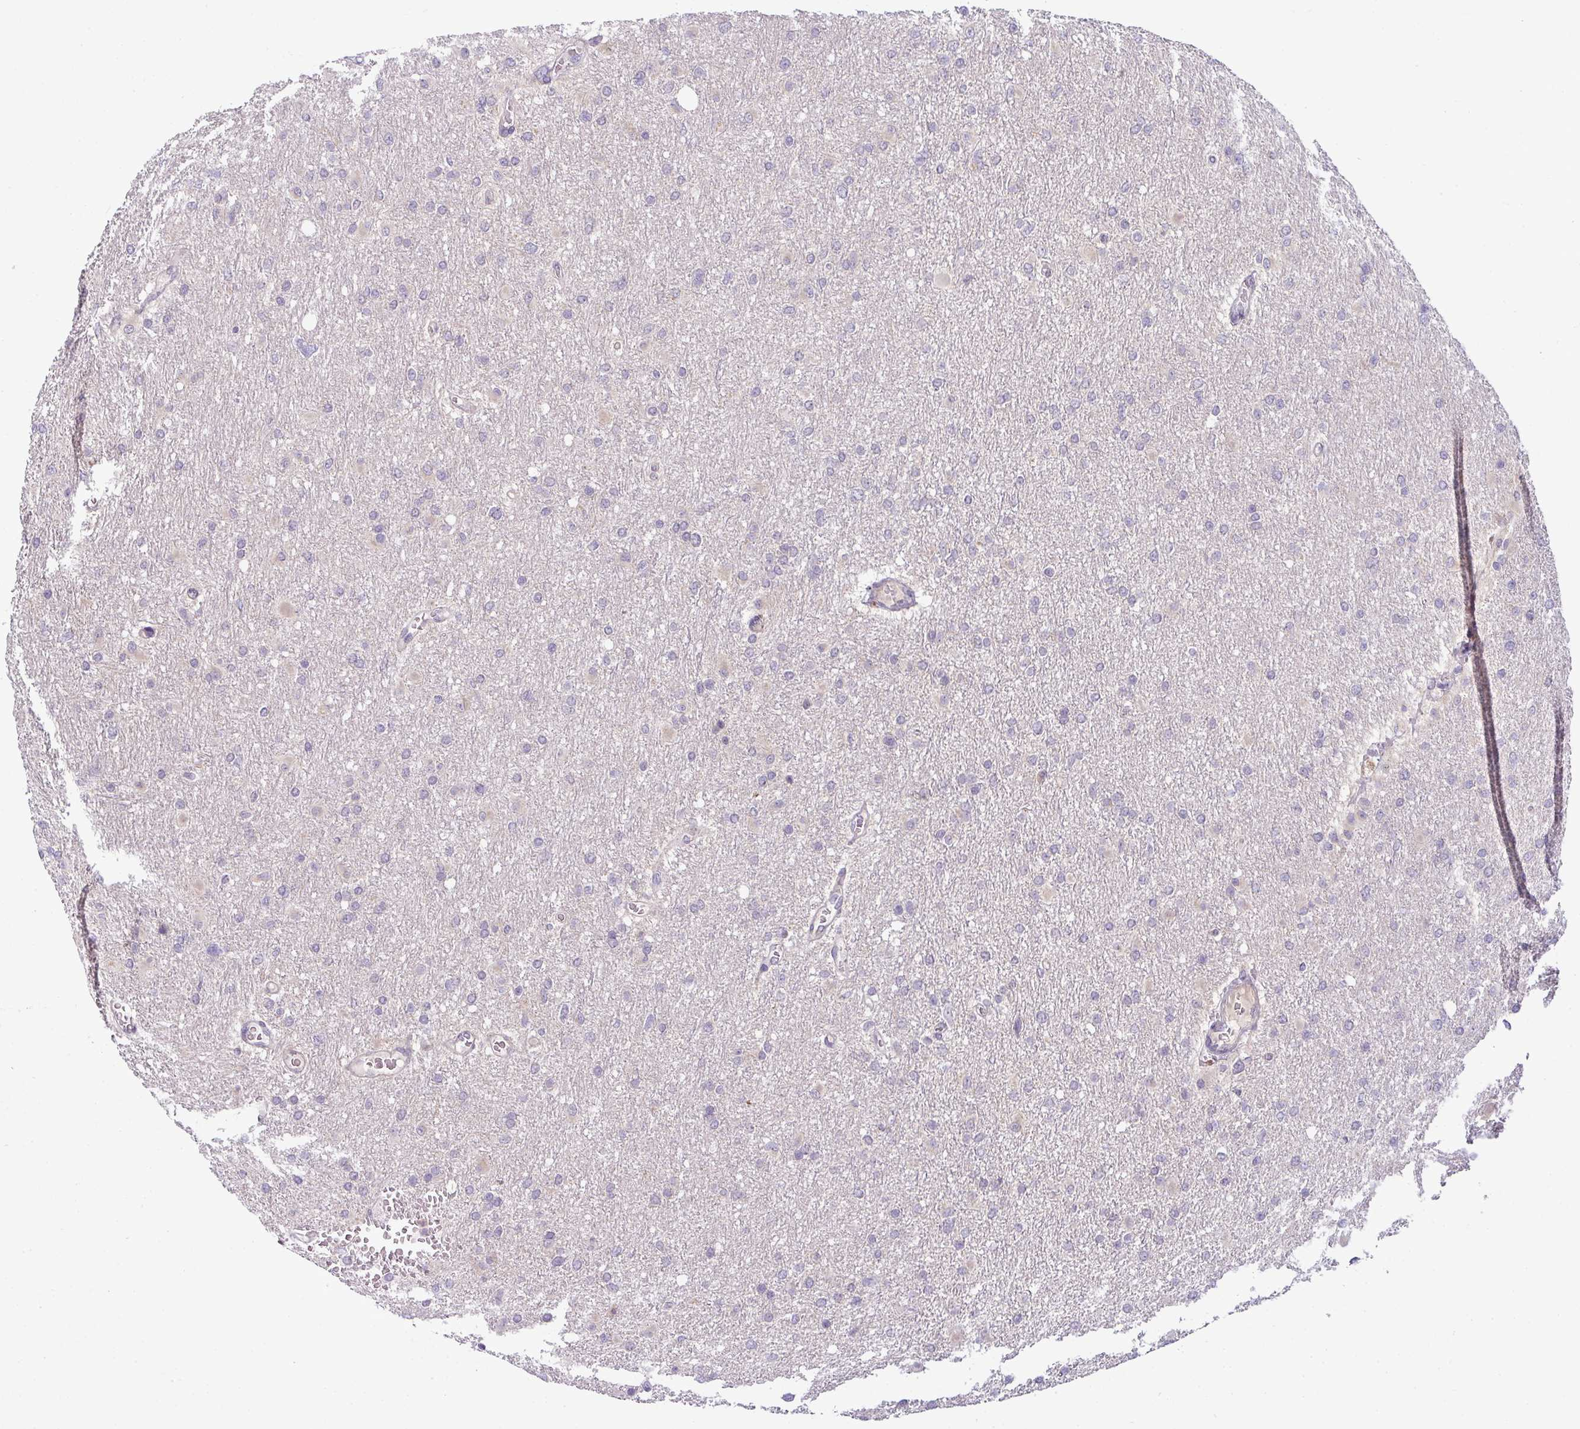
{"staining": {"intensity": "negative", "quantity": "none", "location": "none"}, "tissue": "glioma", "cell_type": "Tumor cells", "image_type": "cancer", "snomed": [{"axis": "morphology", "description": "Glioma, malignant, High grade"}, {"axis": "topography", "description": "Cerebral cortex"}], "caption": "High magnification brightfield microscopy of glioma stained with DAB (brown) and counterstained with hematoxylin (blue): tumor cells show no significant staining.", "gene": "HBEGF", "patient": {"sex": "female", "age": 36}}